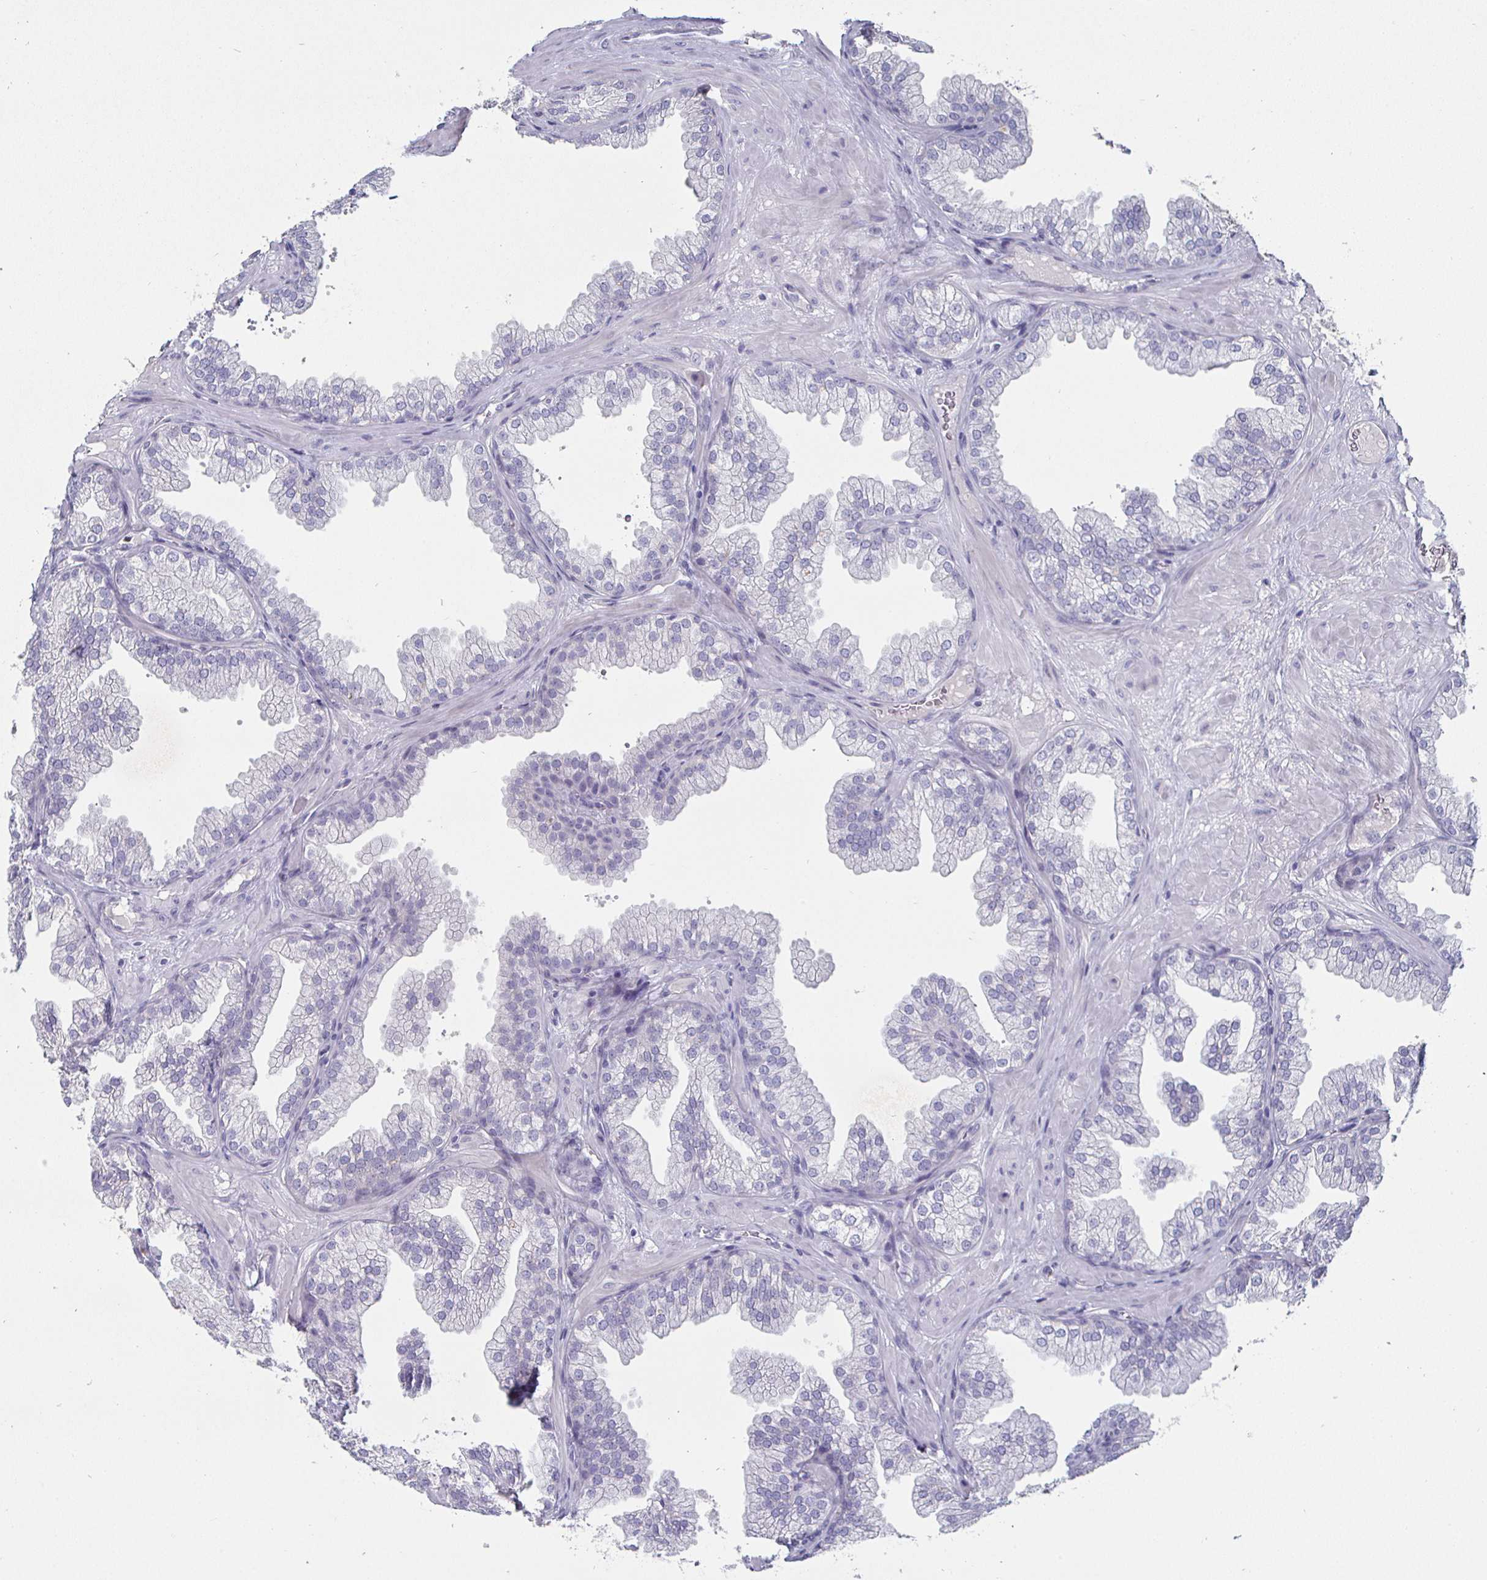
{"staining": {"intensity": "negative", "quantity": "none", "location": "none"}, "tissue": "prostate", "cell_type": "Glandular cells", "image_type": "normal", "snomed": [{"axis": "morphology", "description": "Normal tissue, NOS"}, {"axis": "topography", "description": "Prostate"}], "caption": "This is an immunohistochemistry (IHC) image of normal human prostate. There is no staining in glandular cells.", "gene": "ENPP1", "patient": {"sex": "male", "age": 37}}